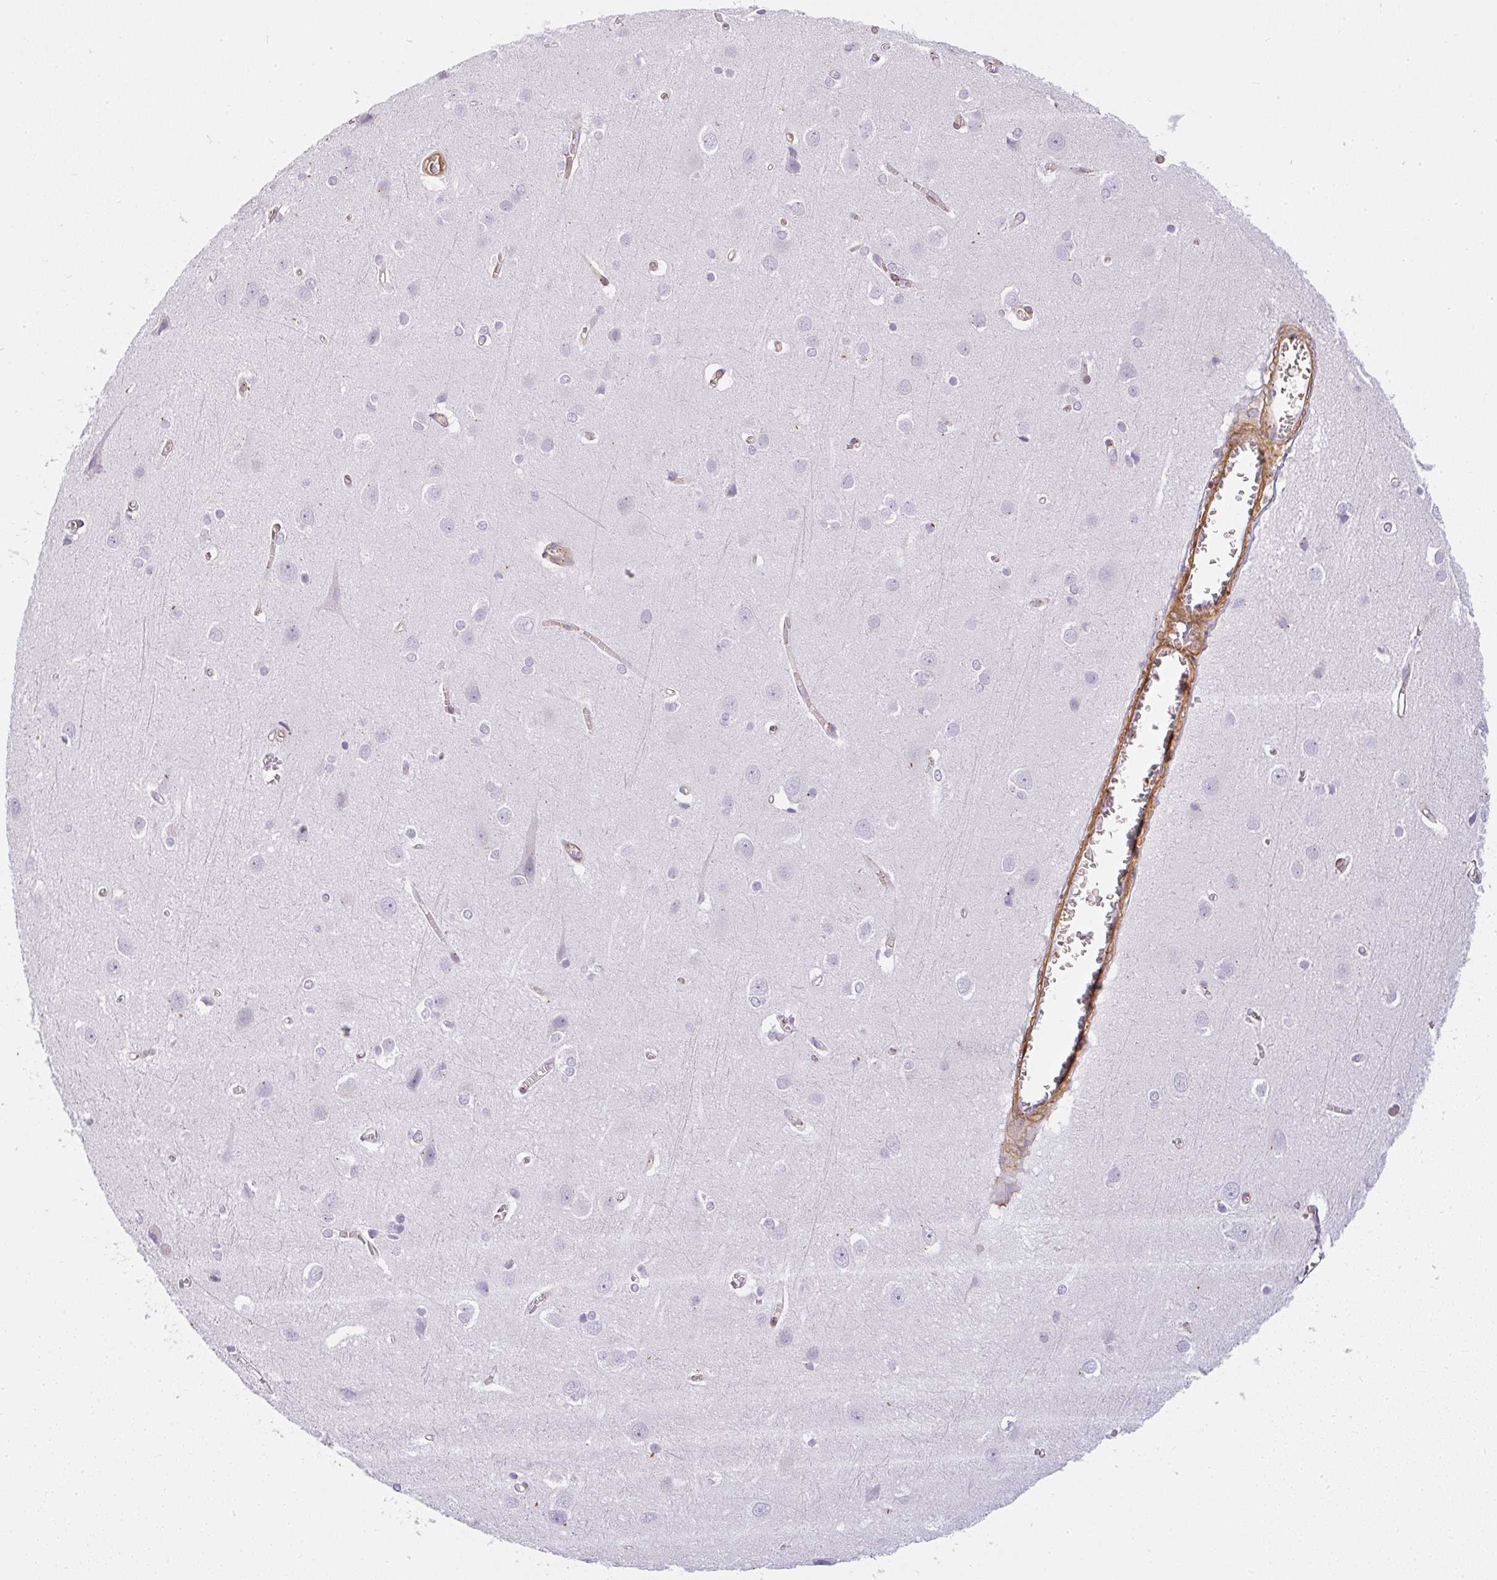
{"staining": {"intensity": "moderate", "quantity": "25%-75%", "location": "cytoplasmic/membranous"}, "tissue": "cerebral cortex", "cell_type": "Endothelial cells", "image_type": "normal", "snomed": [{"axis": "morphology", "description": "Normal tissue, NOS"}, {"axis": "topography", "description": "Cerebral cortex"}], "caption": "Moderate cytoplasmic/membranous positivity for a protein is identified in approximately 25%-75% of endothelial cells of normal cerebral cortex using IHC.", "gene": "SULF1", "patient": {"sex": "male", "age": 37}}